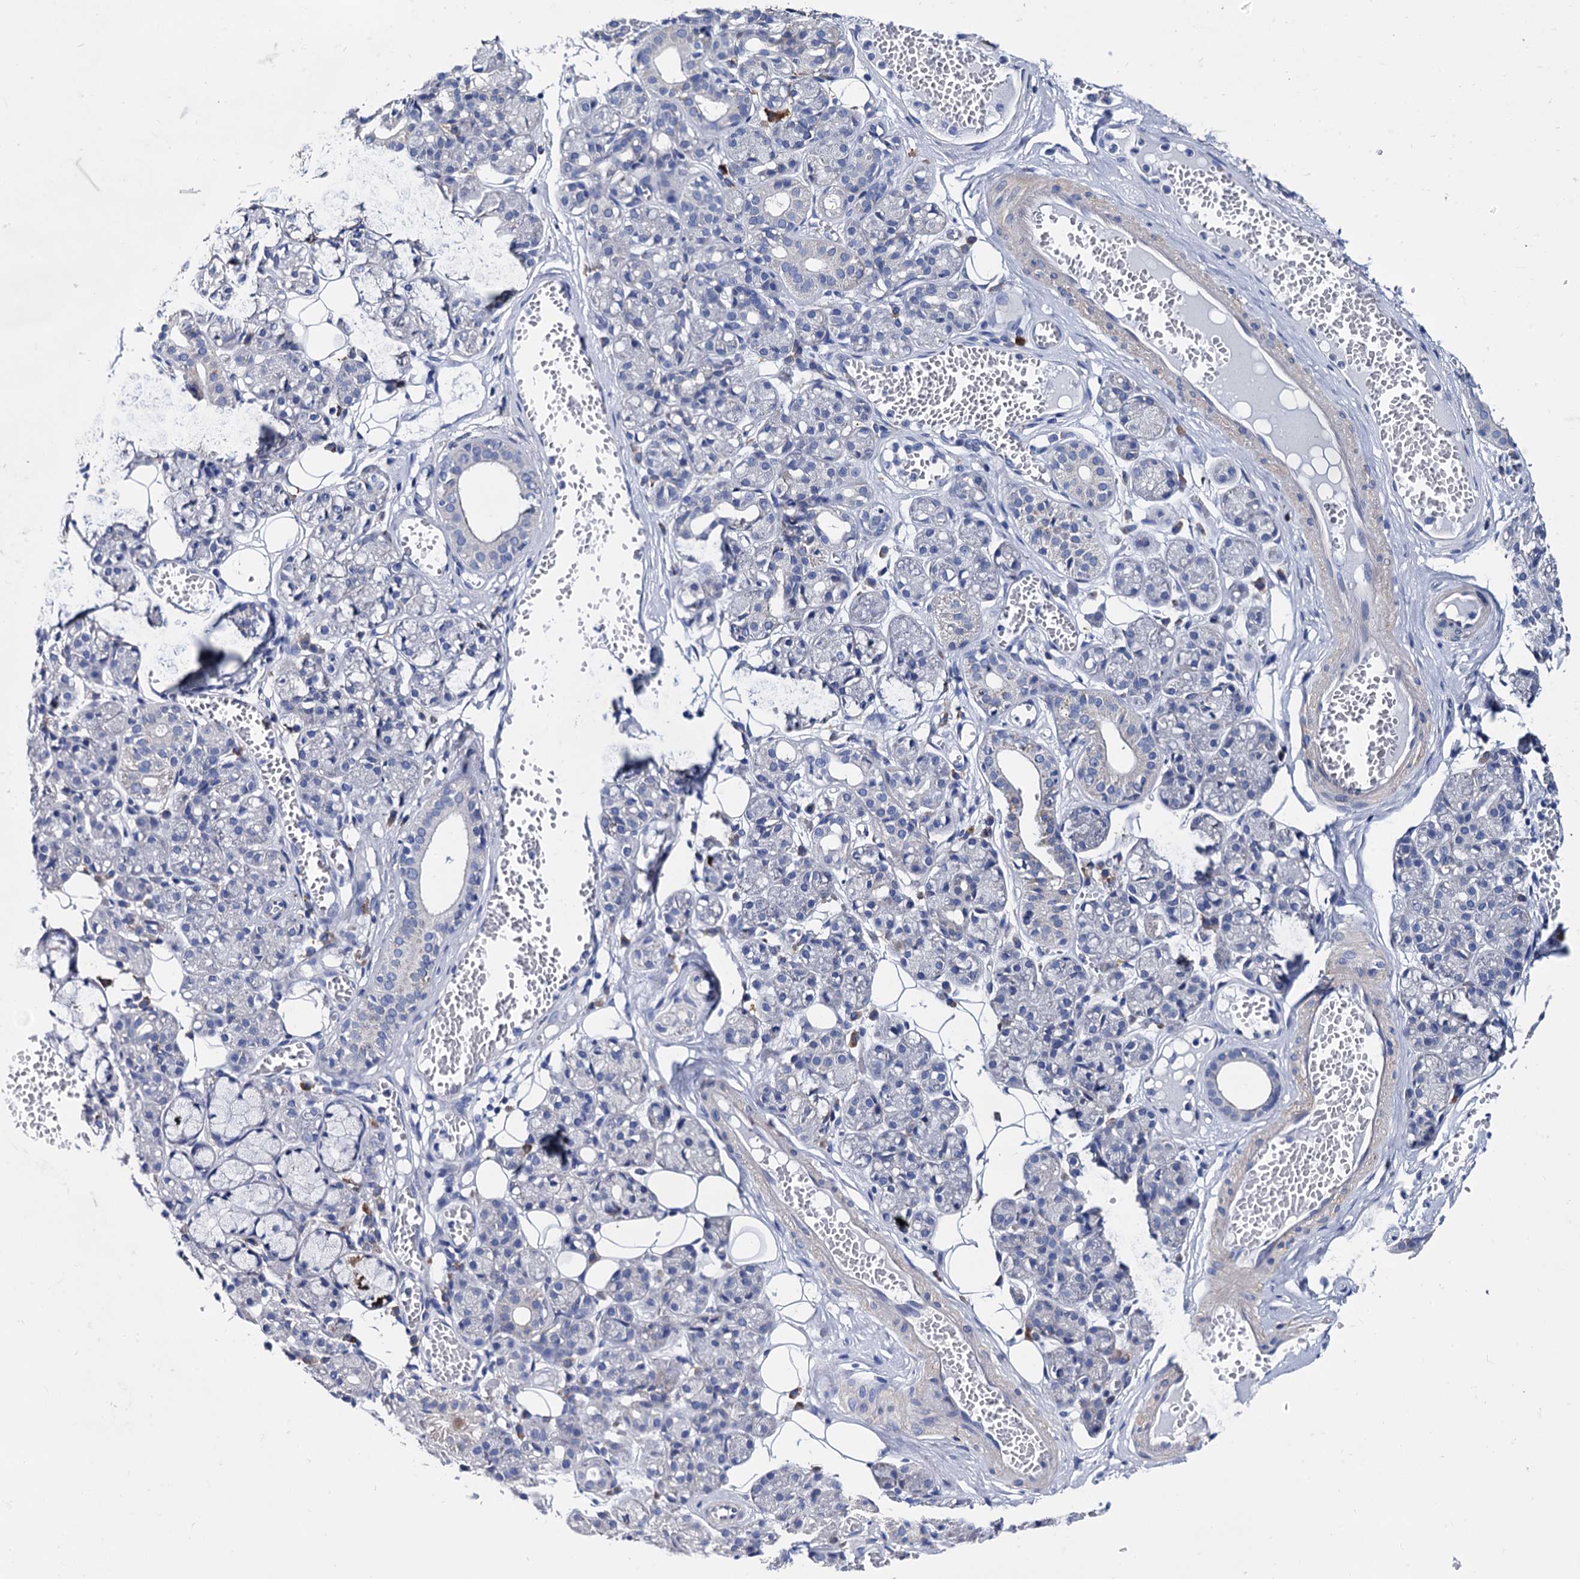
{"staining": {"intensity": "negative", "quantity": "none", "location": "none"}, "tissue": "salivary gland", "cell_type": "Glandular cells", "image_type": "normal", "snomed": [{"axis": "morphology", "description": "Normal tissue, NOS"}, {"axis": "topography", "description": "Salivary gland"}], "caption": "The histopathology image shows no significant expression in glandular cells of salivary gland.", "gene": "FOXR2", "patient": {"sex": "male", "age": 63}}